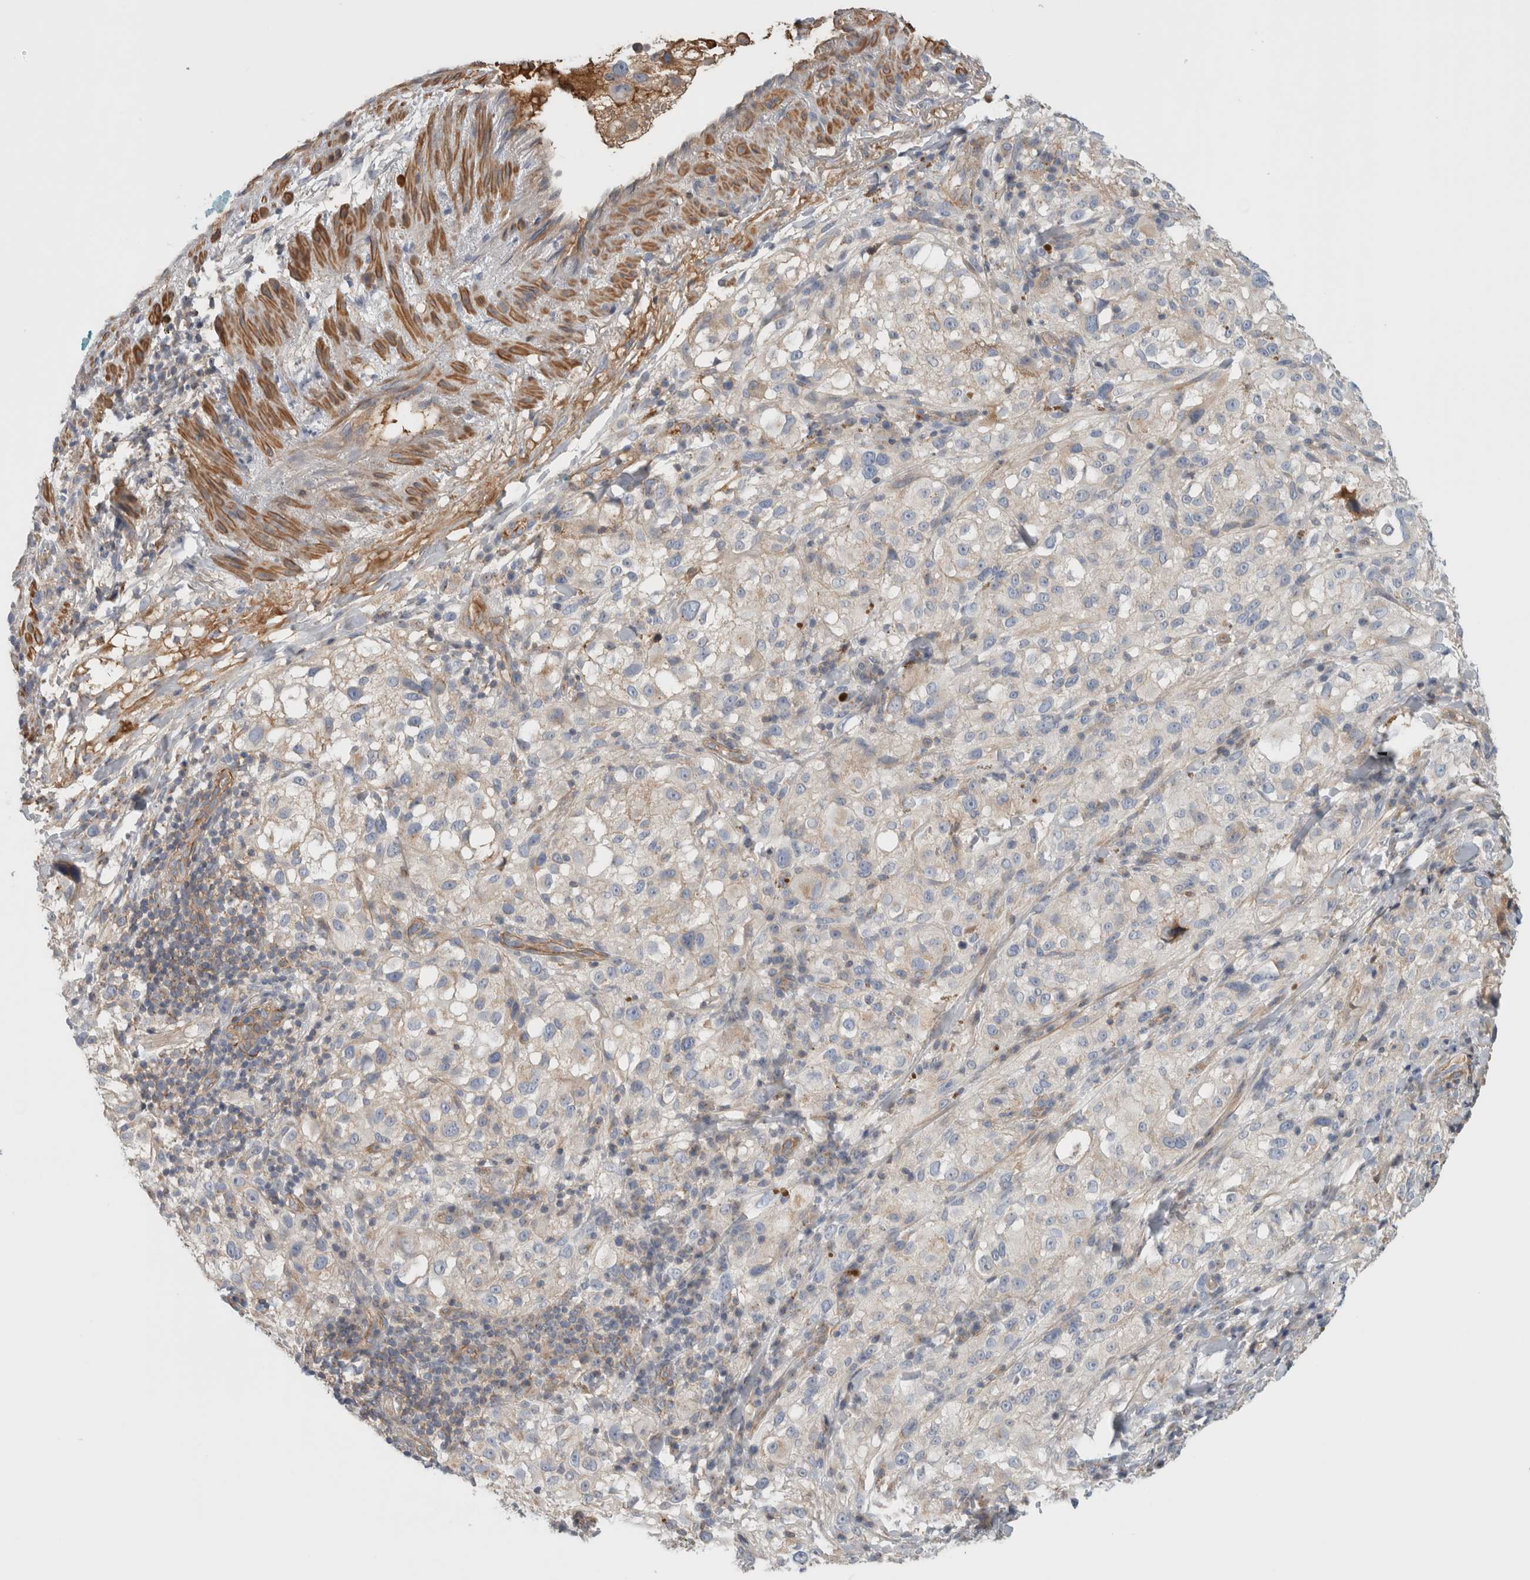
{"staining": {"intensity": "negative", "quantity": "none", "location": "none"}, "tissue": "melanoma", "cell_type": "Tumor cells", "image_type": "cancer", "snomed": [{"axis": "morphology", "description": "Necrosis, NOS"}, {"axis": "morphology", "description": "Malignant melanoma, NOS"}, {"axis": "topography", "description": "Skin"}], "caption": "This is an immunohistochemistry micrograph of human melanoma. There is no staining in tumor cells.", "gene": "CFI", "patient": {"sex": "female", "age": 87}}